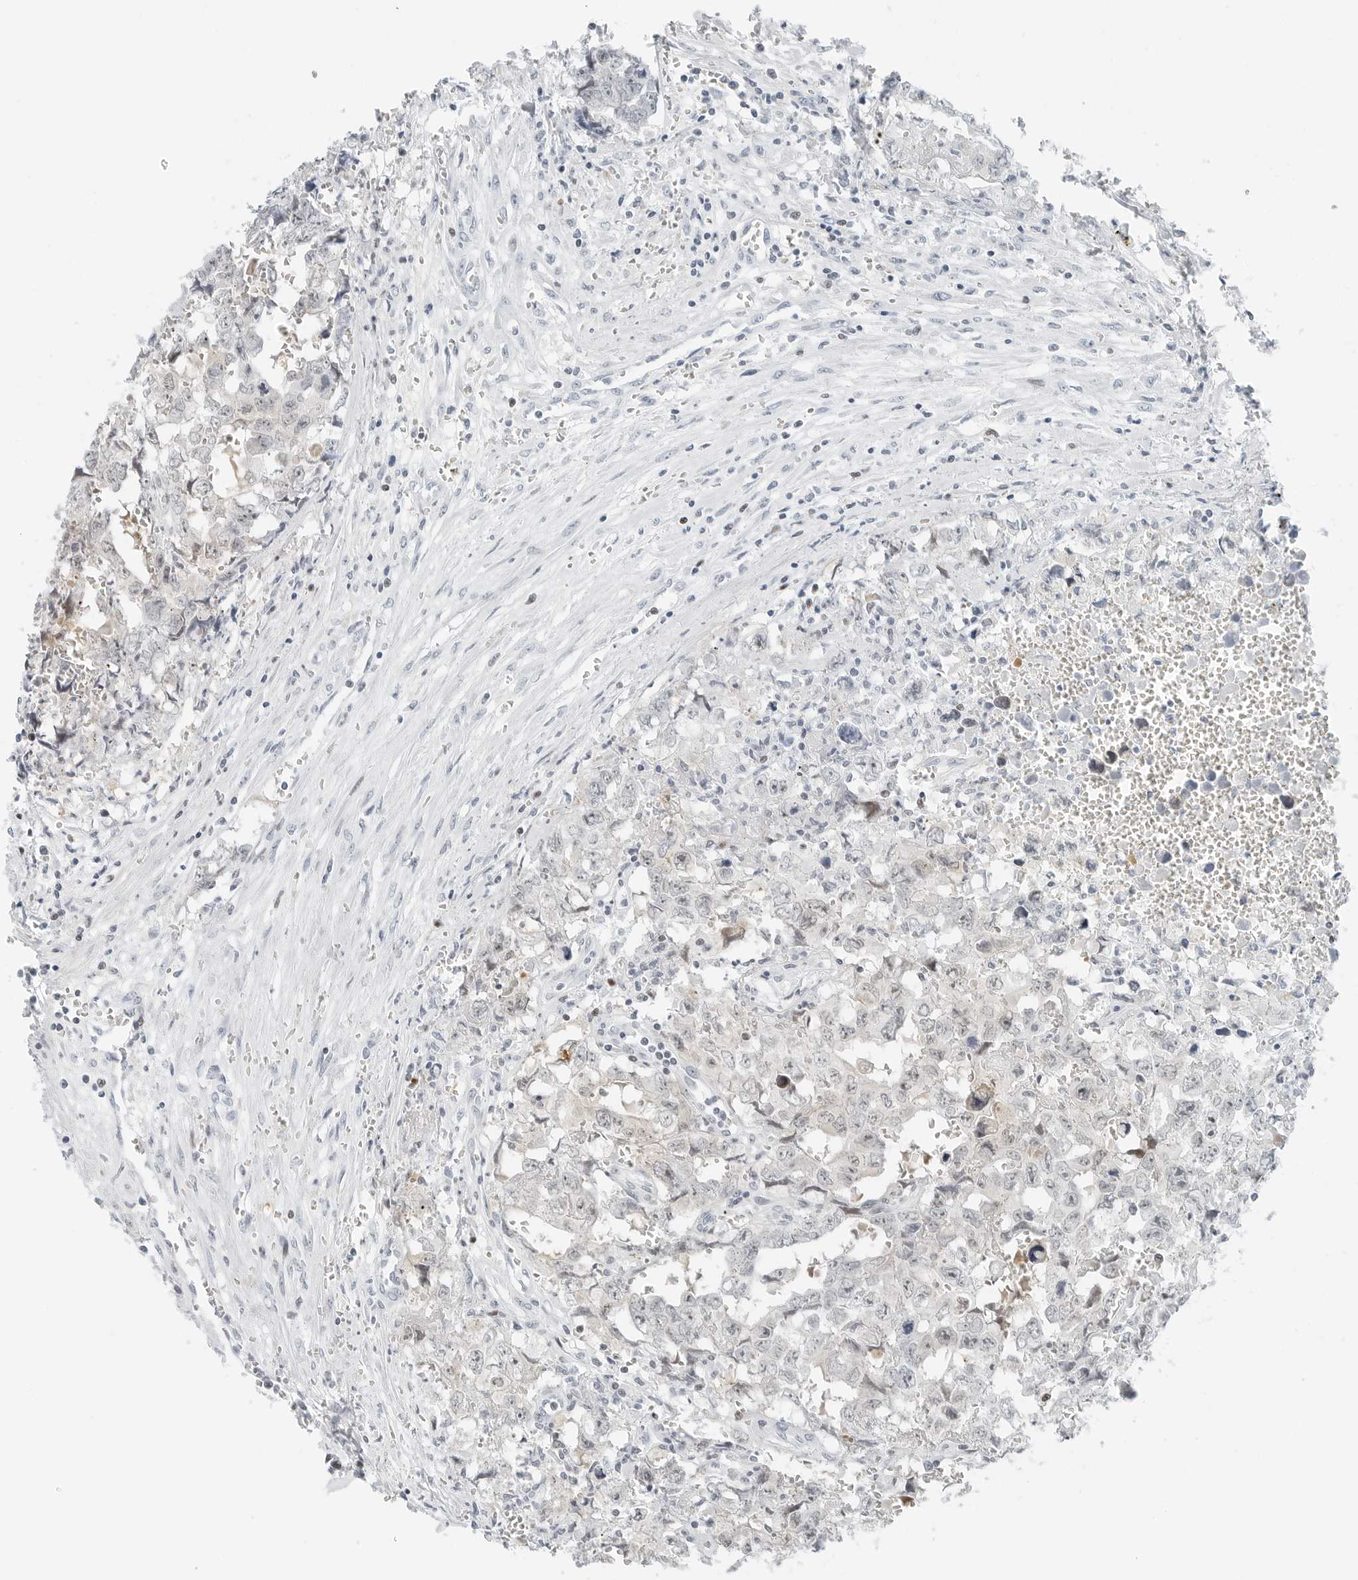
{"staining": {"intensity": "negative", "quantity": "none", "location": "none"}, "tissue": "testis cancer", "cell_type": "Tumor cells", "image_type": "cancer", "snomed": [{"axis": "morphology", "description": "Carcinoma, Embryonal, NOS"}, {"axis": "topography", "description": "Testis"}], "caption": "DAB (3,3'-diaminobenzidine) immunohistochemical staining of human embryonal carcinoma (testis) exhibits no significant expression in tumor cells.", "gene": "NTMT2", "patient": {"sex": "male", "age": 31}}